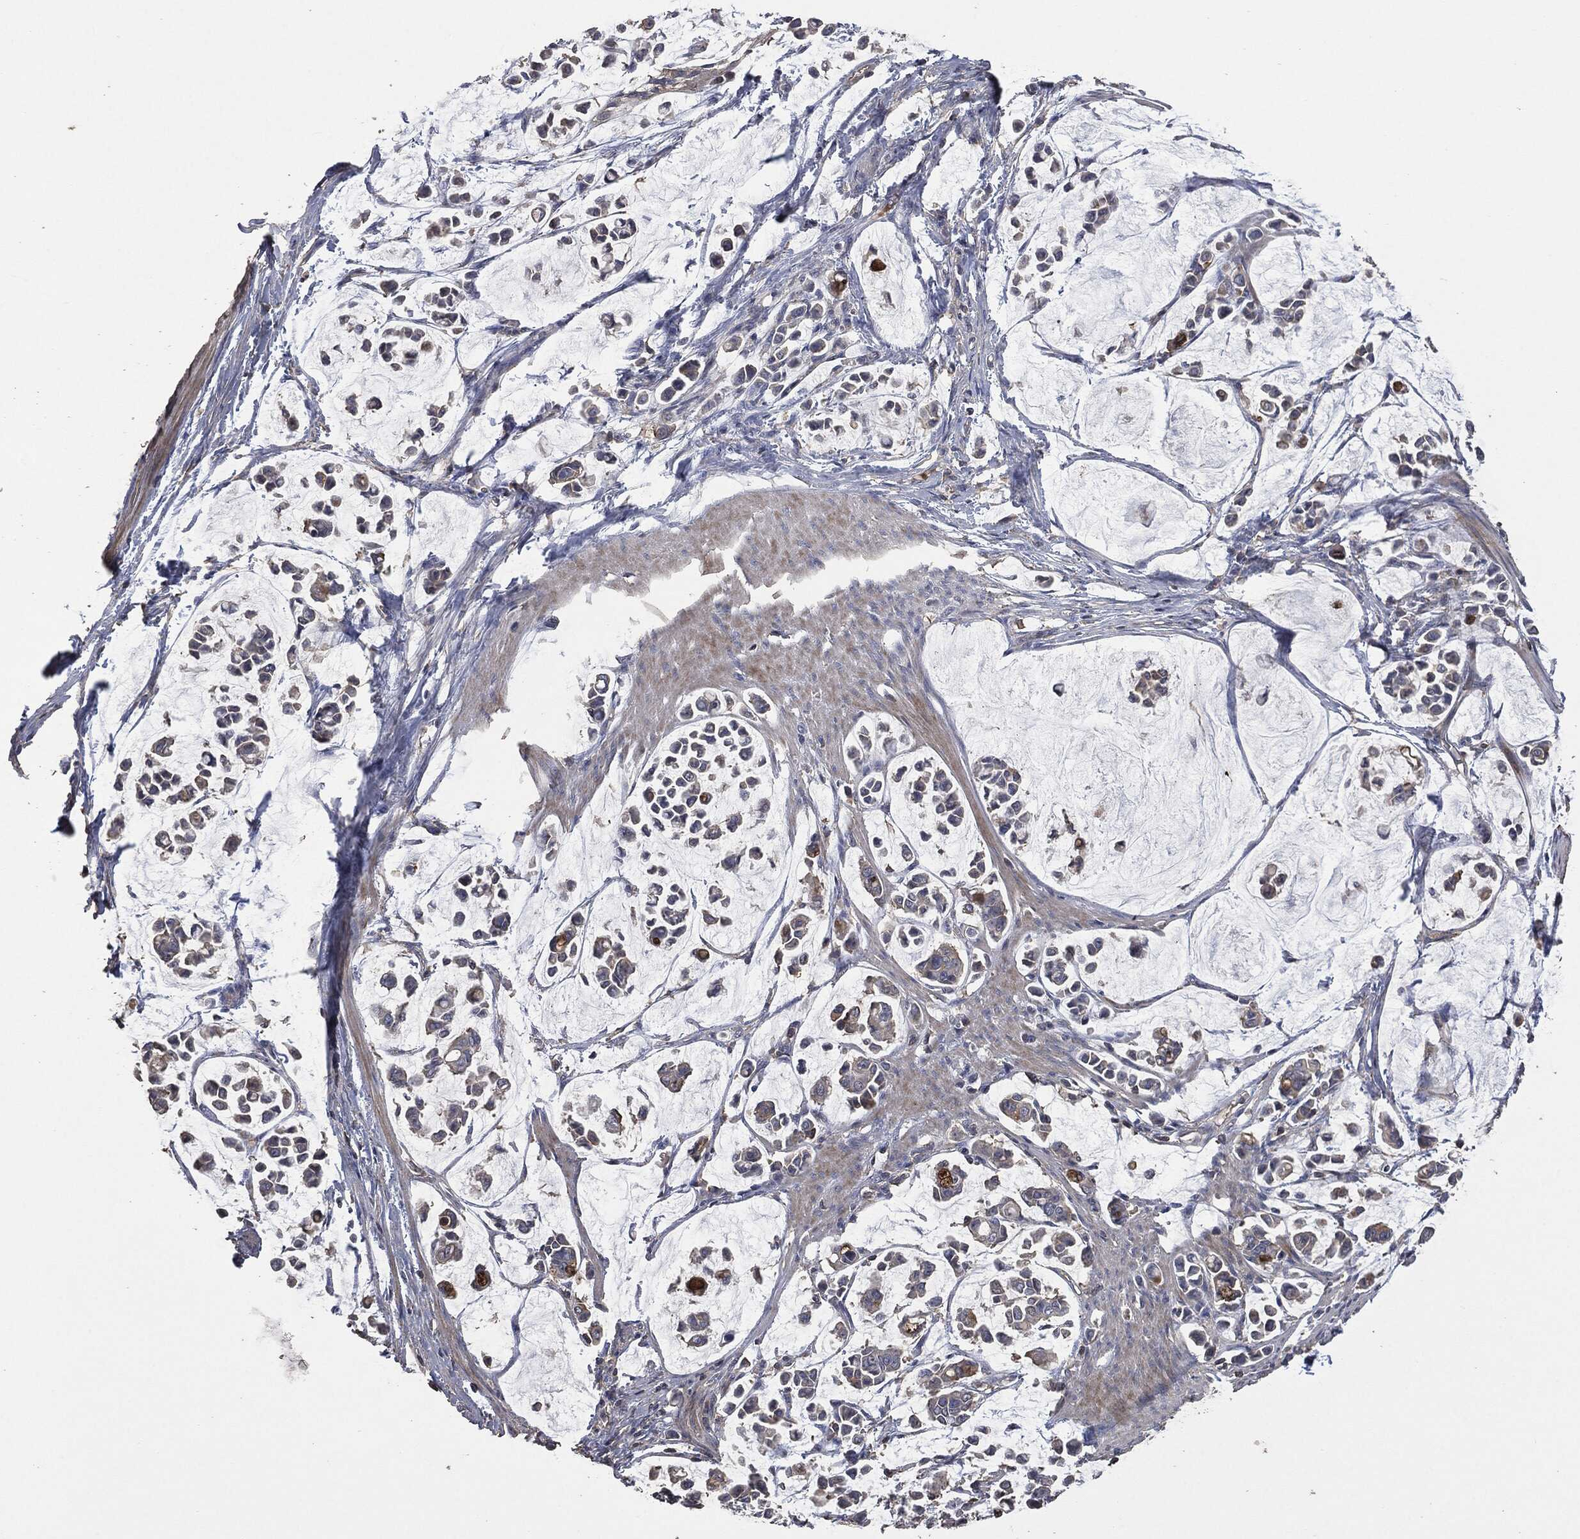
{"staining": {"intensity": "strong", "quantity": "<25%", "location": "cytoplasmic/membranous"}, "tissue": "stomach cancer", "cell_type": "Tumor cells", "image_type": "cancer", "snomed": [{"axis": "morphology", "description": "Adenocarcinoma, NOS"}, {"axis": "topography", "description": "Stomach"}], "caption": "A brown stain shows strong cytoplasmic/membranous expression of a protein in stomach adenocarcinoma tumor cells. Using DAB (brown) and hematoxylin (blue) stains, captured at high magnification using brightfield microscopy.", "gene": "MSLN", "patient": {"sex": "male", "age": 82}}